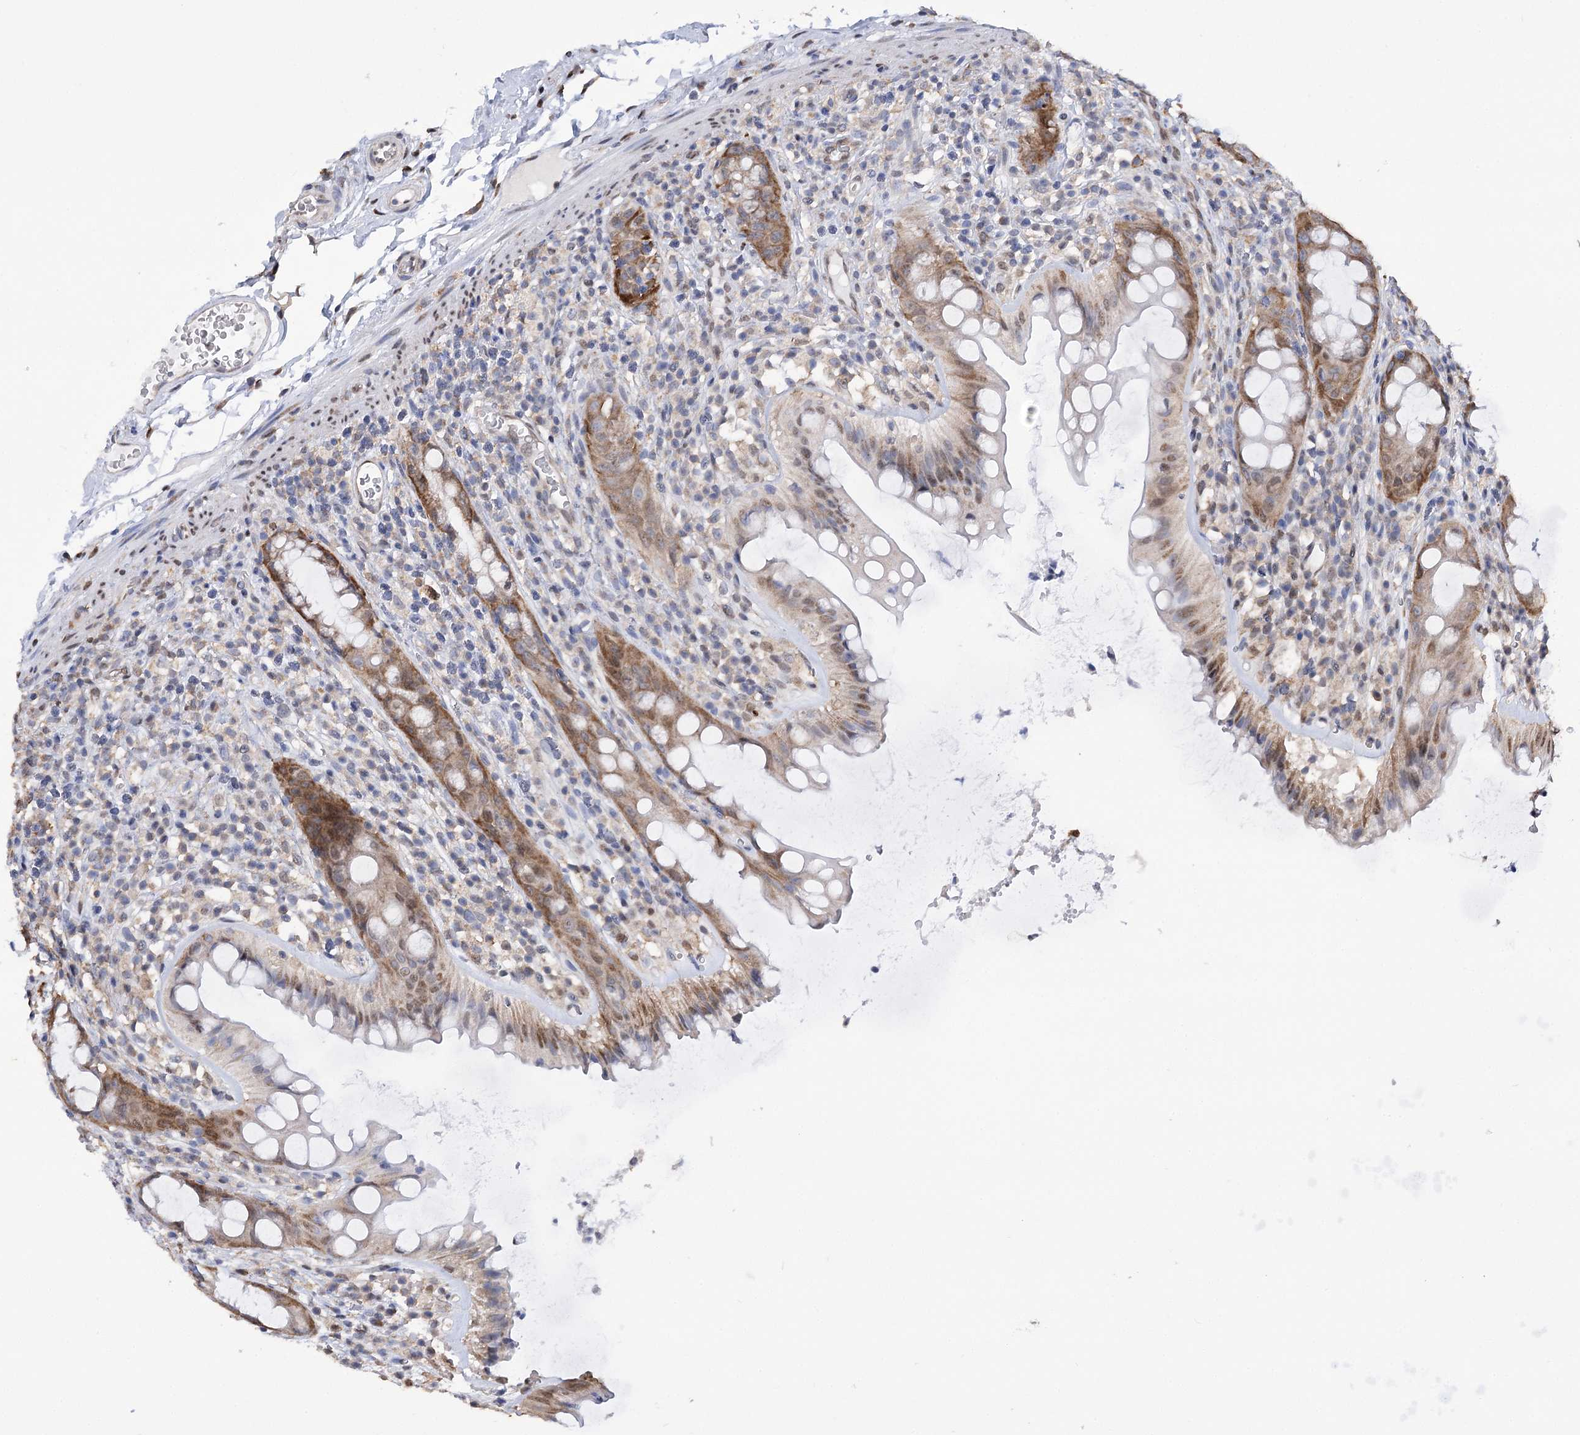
{"staining": {"intensity": "moderate", "quantity": ">75%", "location": "cytoplasmic/membranous"}, "tissue": "rectum", "cell_type": "Glandular cells", "image_type": "normal", "snomed": [{"axis": "morphology", "description": "Normal tissue, NOS"}, {"axis": "topography", "description": "Rectum"}], "caption": "A medium amount of moderate cytoplasmic/membranous positivity is identified in about >75% of glandular cells in normal rectum. (DAB = brown stain, brightfield microscopy at high magnification).", "gene": "NFU1", "patient": {"sex": "female", "age": 57}}